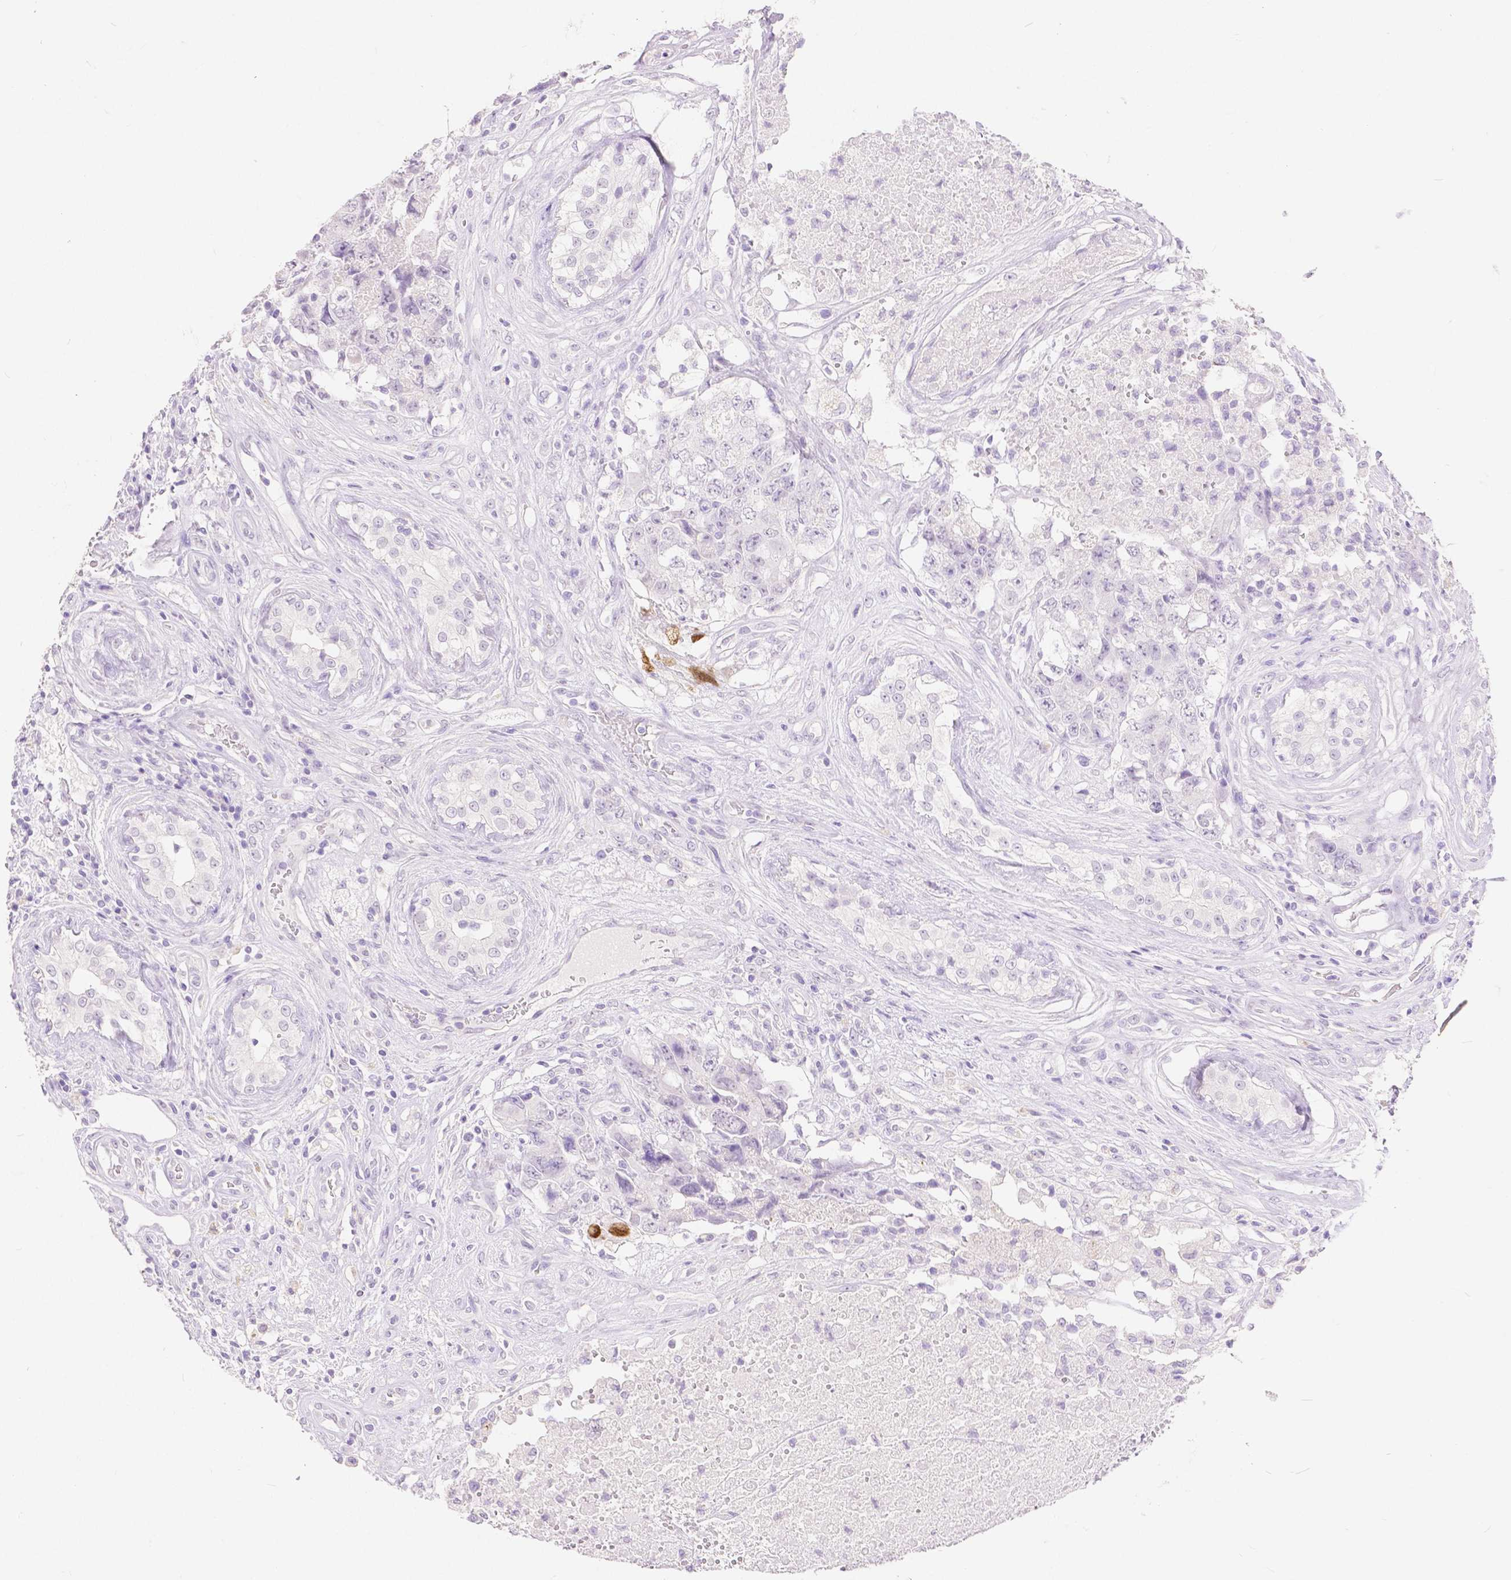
{"staining": {"intensity": "strong", "quantity": "<25%", "location": "nuclear"}, "tissue": "testis cancer", "cell_type": "Tumor cells", "image_type": "cancer", "snomed": [{"axis": "morphology", "description": "Carcinoma, Embryonal, NOS"}, {"axis": "topography", "description": "Testis"}], "caption": "An IHC photomicrograph of tumor tissue is shown. Protein staining in brown highlights strong nuclear positivity in embryonal carcinoma (testis) within tumor cells. The protein of interest is shown in brown color, while the nuclei are stained blue.", "gene": "HNF1B", "patient": {"sex": "male", "age": 24}}